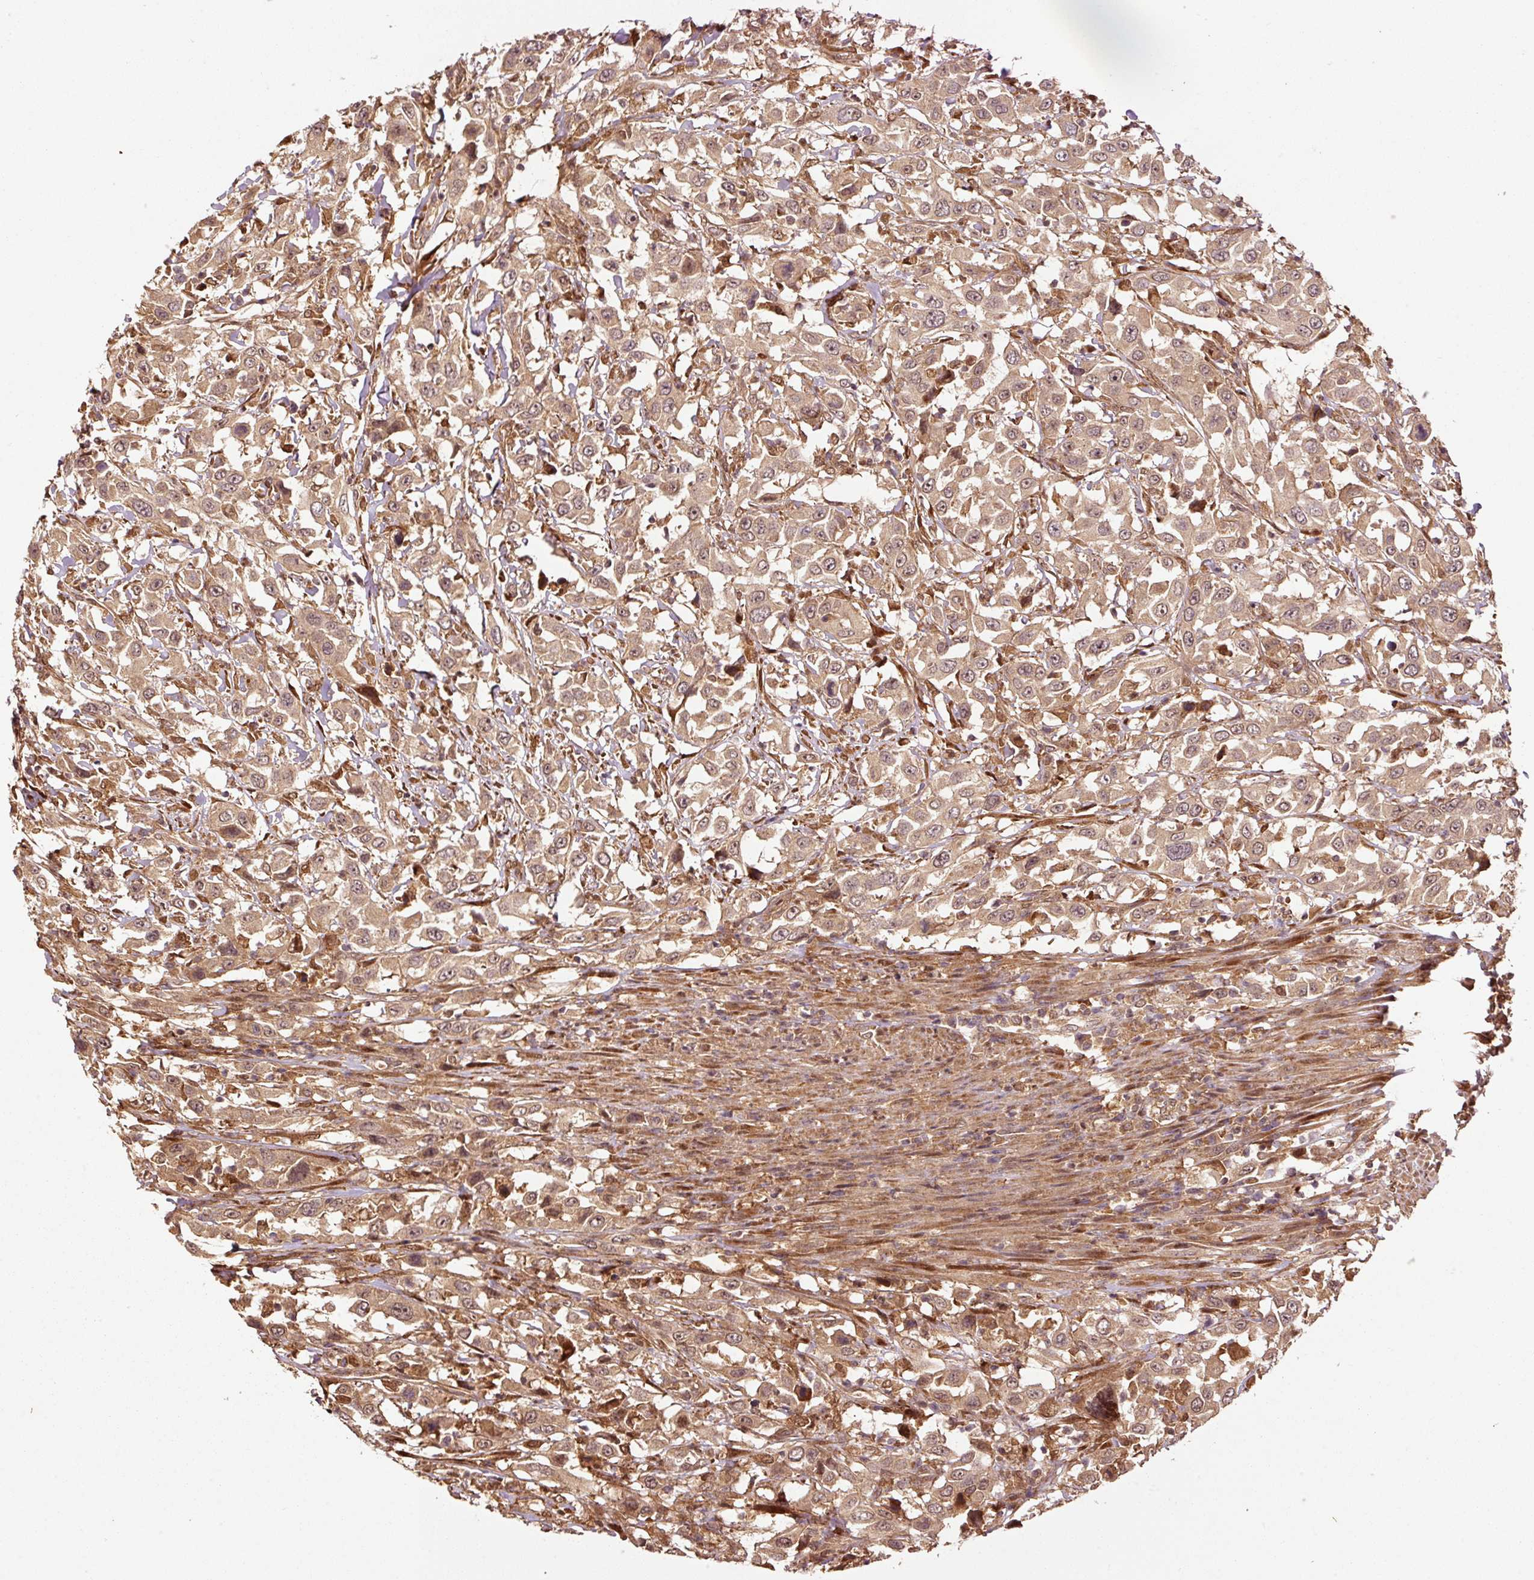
{"staining": {"intensity": "moderate", "quantity": ">75%", "location": "cytoplasmic/membranous,nuclear"}, "tissue": "urothelial cancer", "cell_type": "Tumor cells", "image_type": "cancer", "snomed": [{"axis": "morphology", "description": "Urothelial carcinoma, High grade"}, {"axis": "topography", "description": "Urinary bladder"}], "caption": "An immunohistochemistry image of neoplastic tissue is shown. Protein staining in brown highlights moderate cytoplasmic/membranous and nuclear positivity in urothelial cancer within tumor cells.", "gene": "OXER1", "patient": {"sex": "male", "age": 61}}